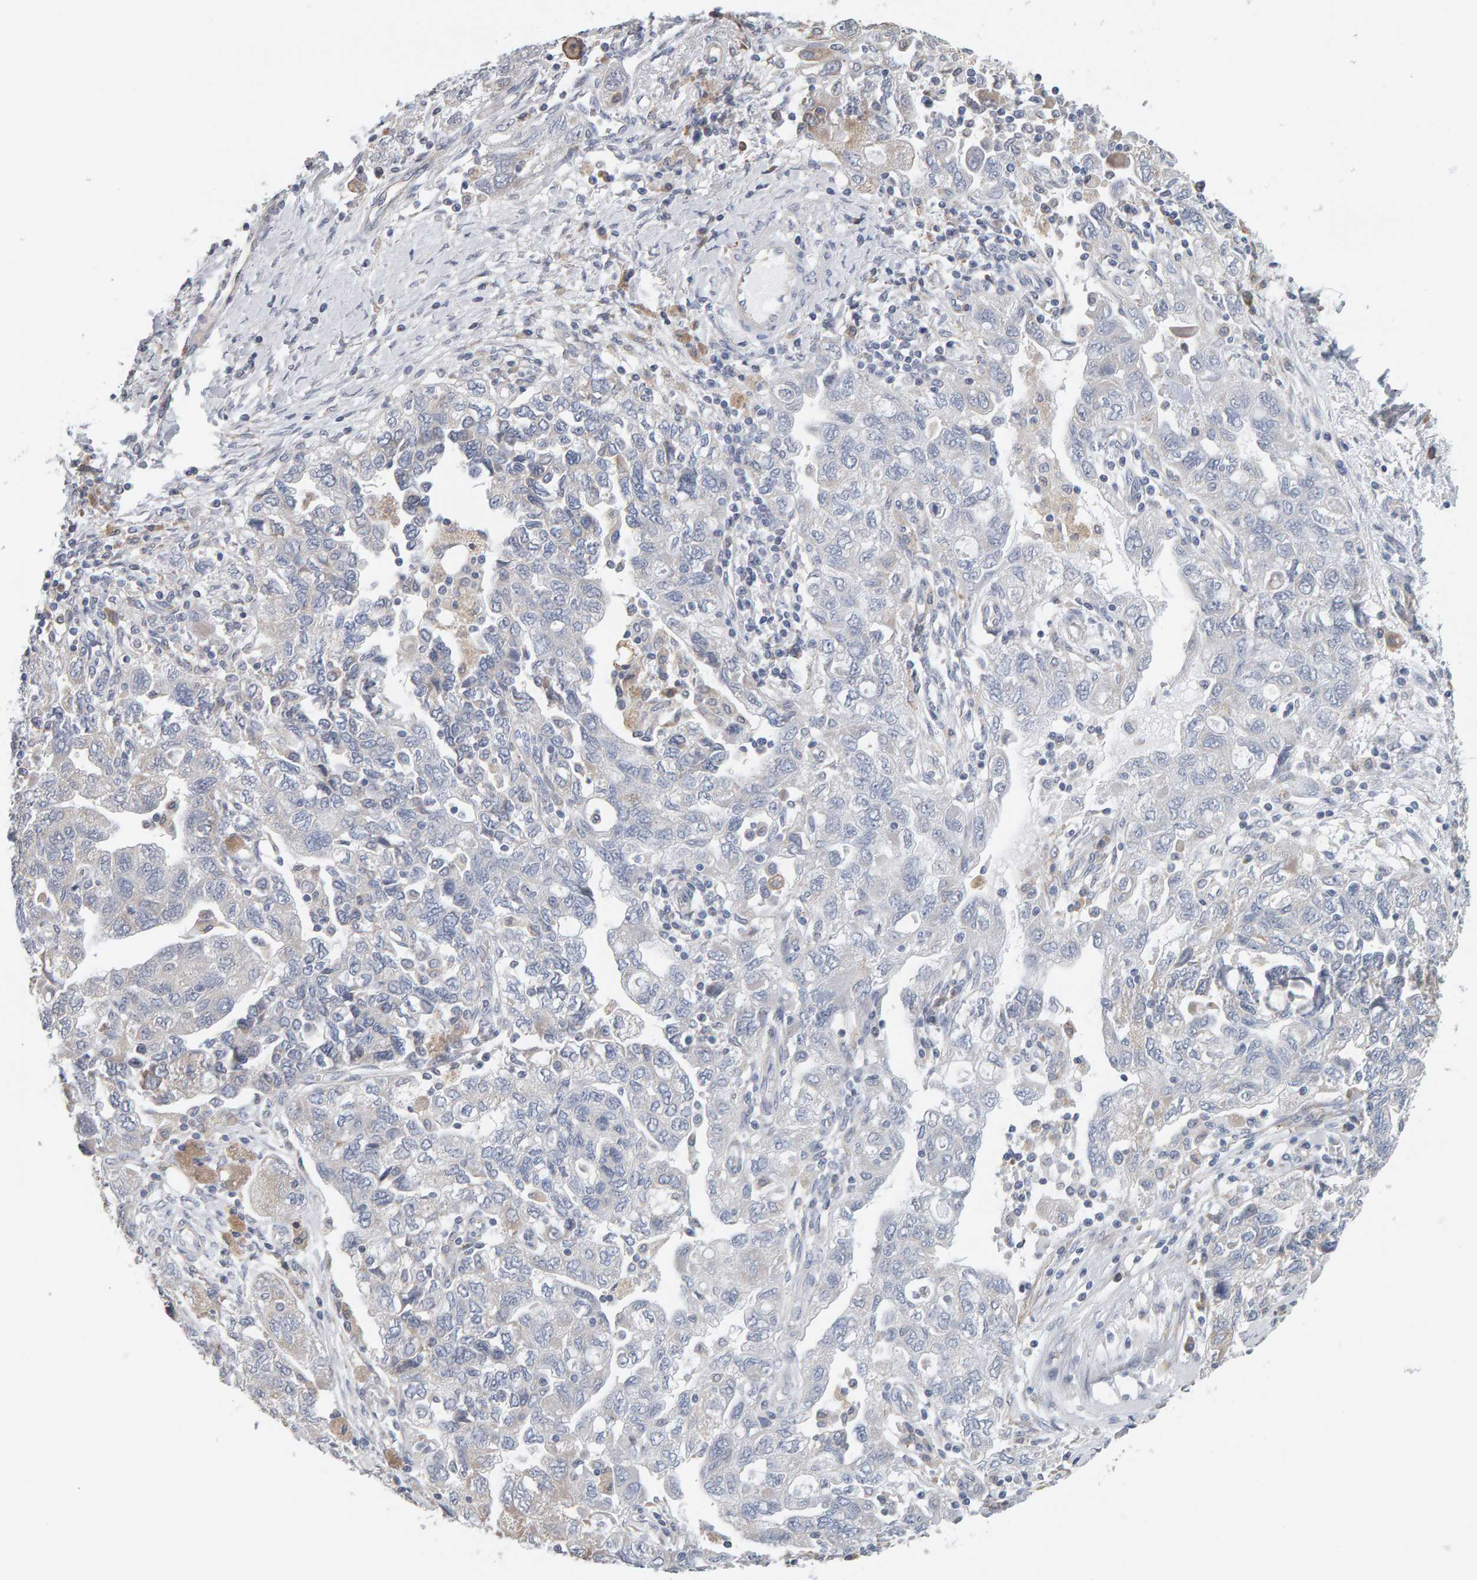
{"staining": {"intensity": "negative", "quantity": "none", "location": "none"}, "tissue": "ovarian cancer", "cell_type": "Tumor cells", "image_type": "cancer", "snomed": [{"axis": "morphology", "description": "Carcinoma, NOS"}, {"axis": "morphology", "description": "Cystadenocarcinoma, serous, NOS"}, {"axis": "topography", "description": "Ovary"}], "caption": "Tumor cells show no significant positivity in ovarian cancer.", "gene": "ADHFE1", "patient": {"sex": "female", "age": 69}}